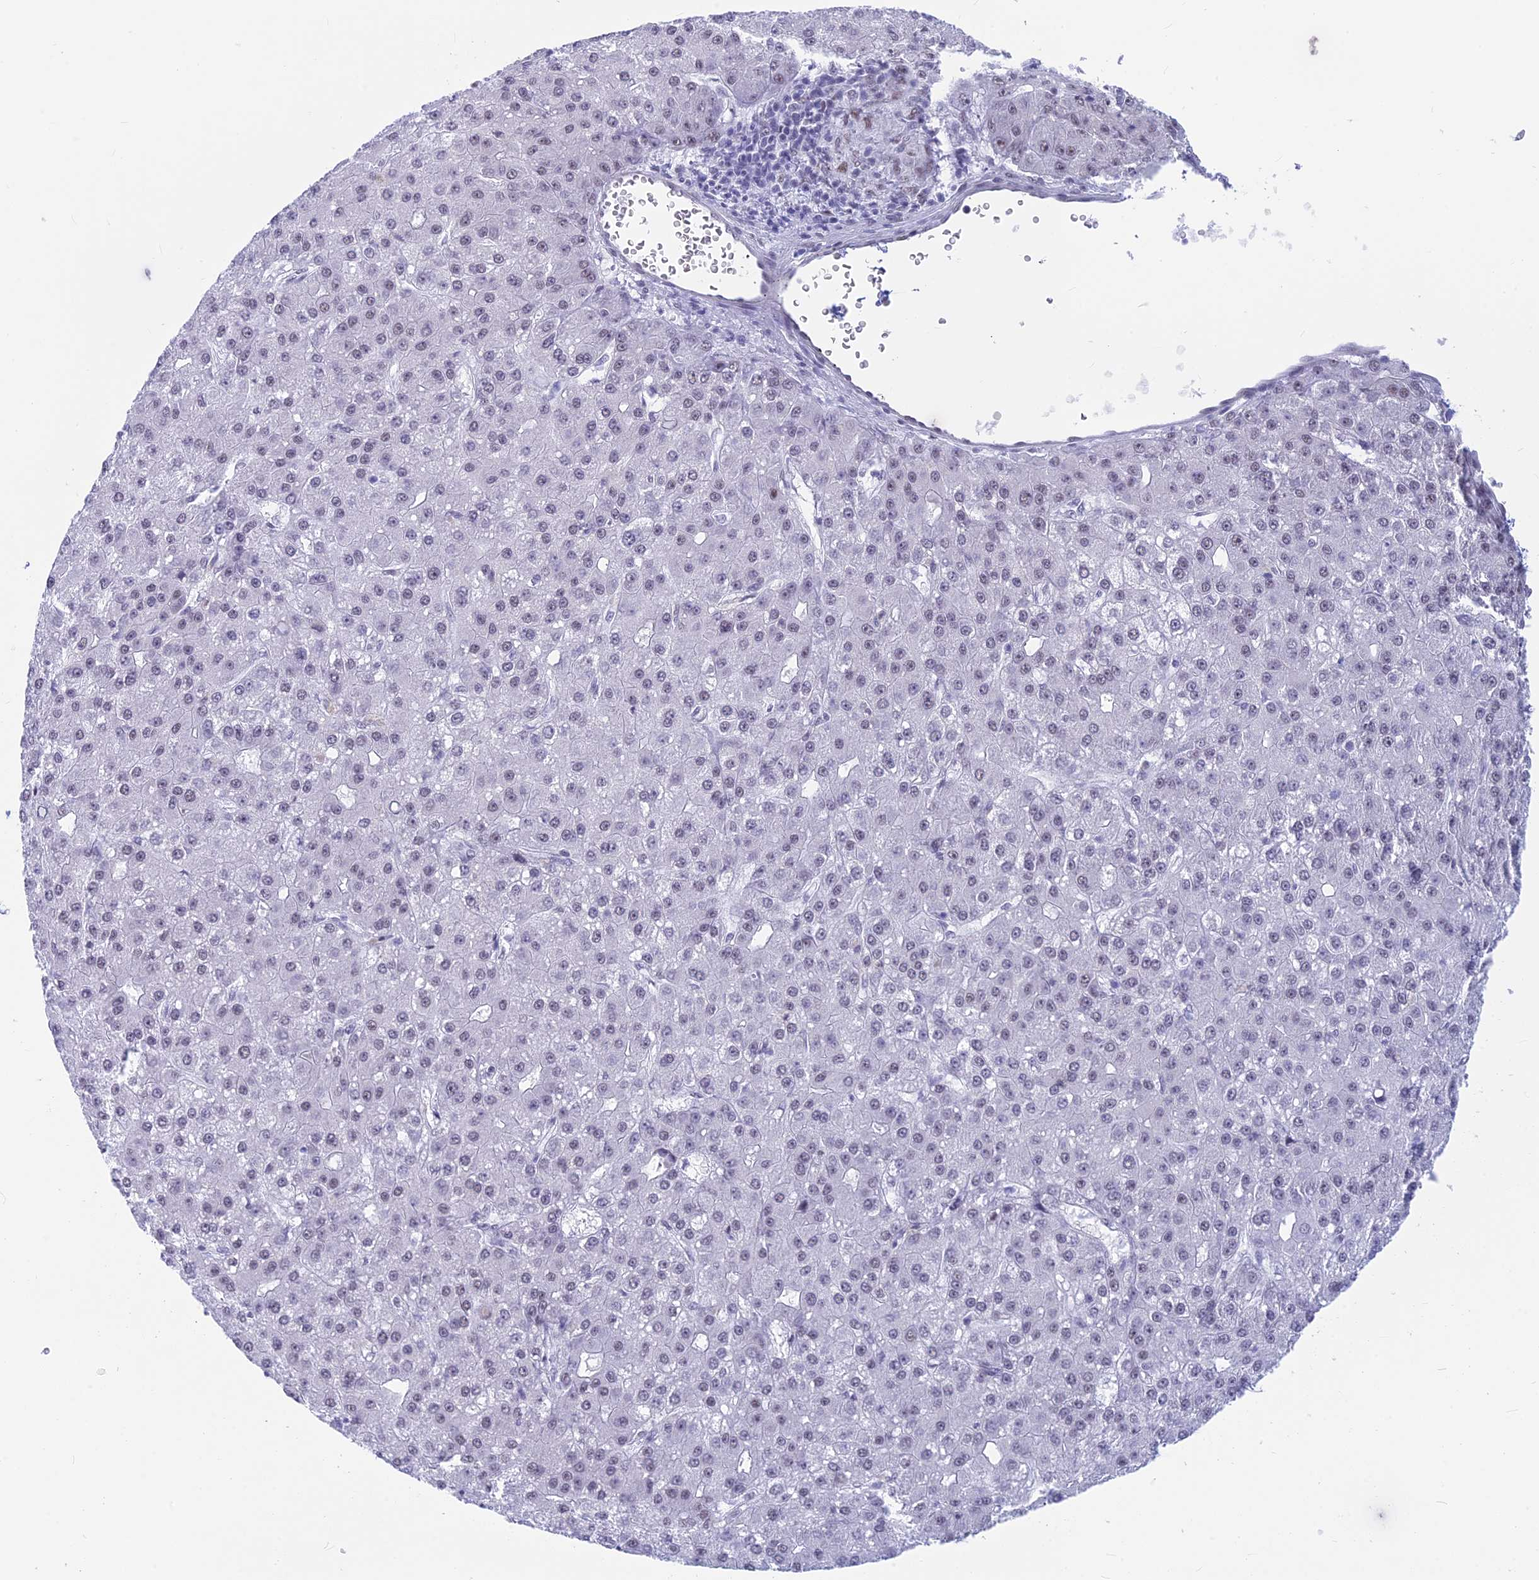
{"staining": {"intensity": "negative", "quantity": "none", "location": "none"}, "tissue": "liver cancer", "cell_type": "Tumor cells", "image_type": "cancer", "snomed": [{"axis": "morphology", "description": "Carcinoma, Hepatocellular, NOS"}, {"axis": "topography", "description": "Liver"}], "caption": "The micrograph demonstrates no significant expression in tumor cells of hepatocellular carcinoma (liver).", "gene": "SRSF5", "patient": {"sex": "male", "age": 67}}